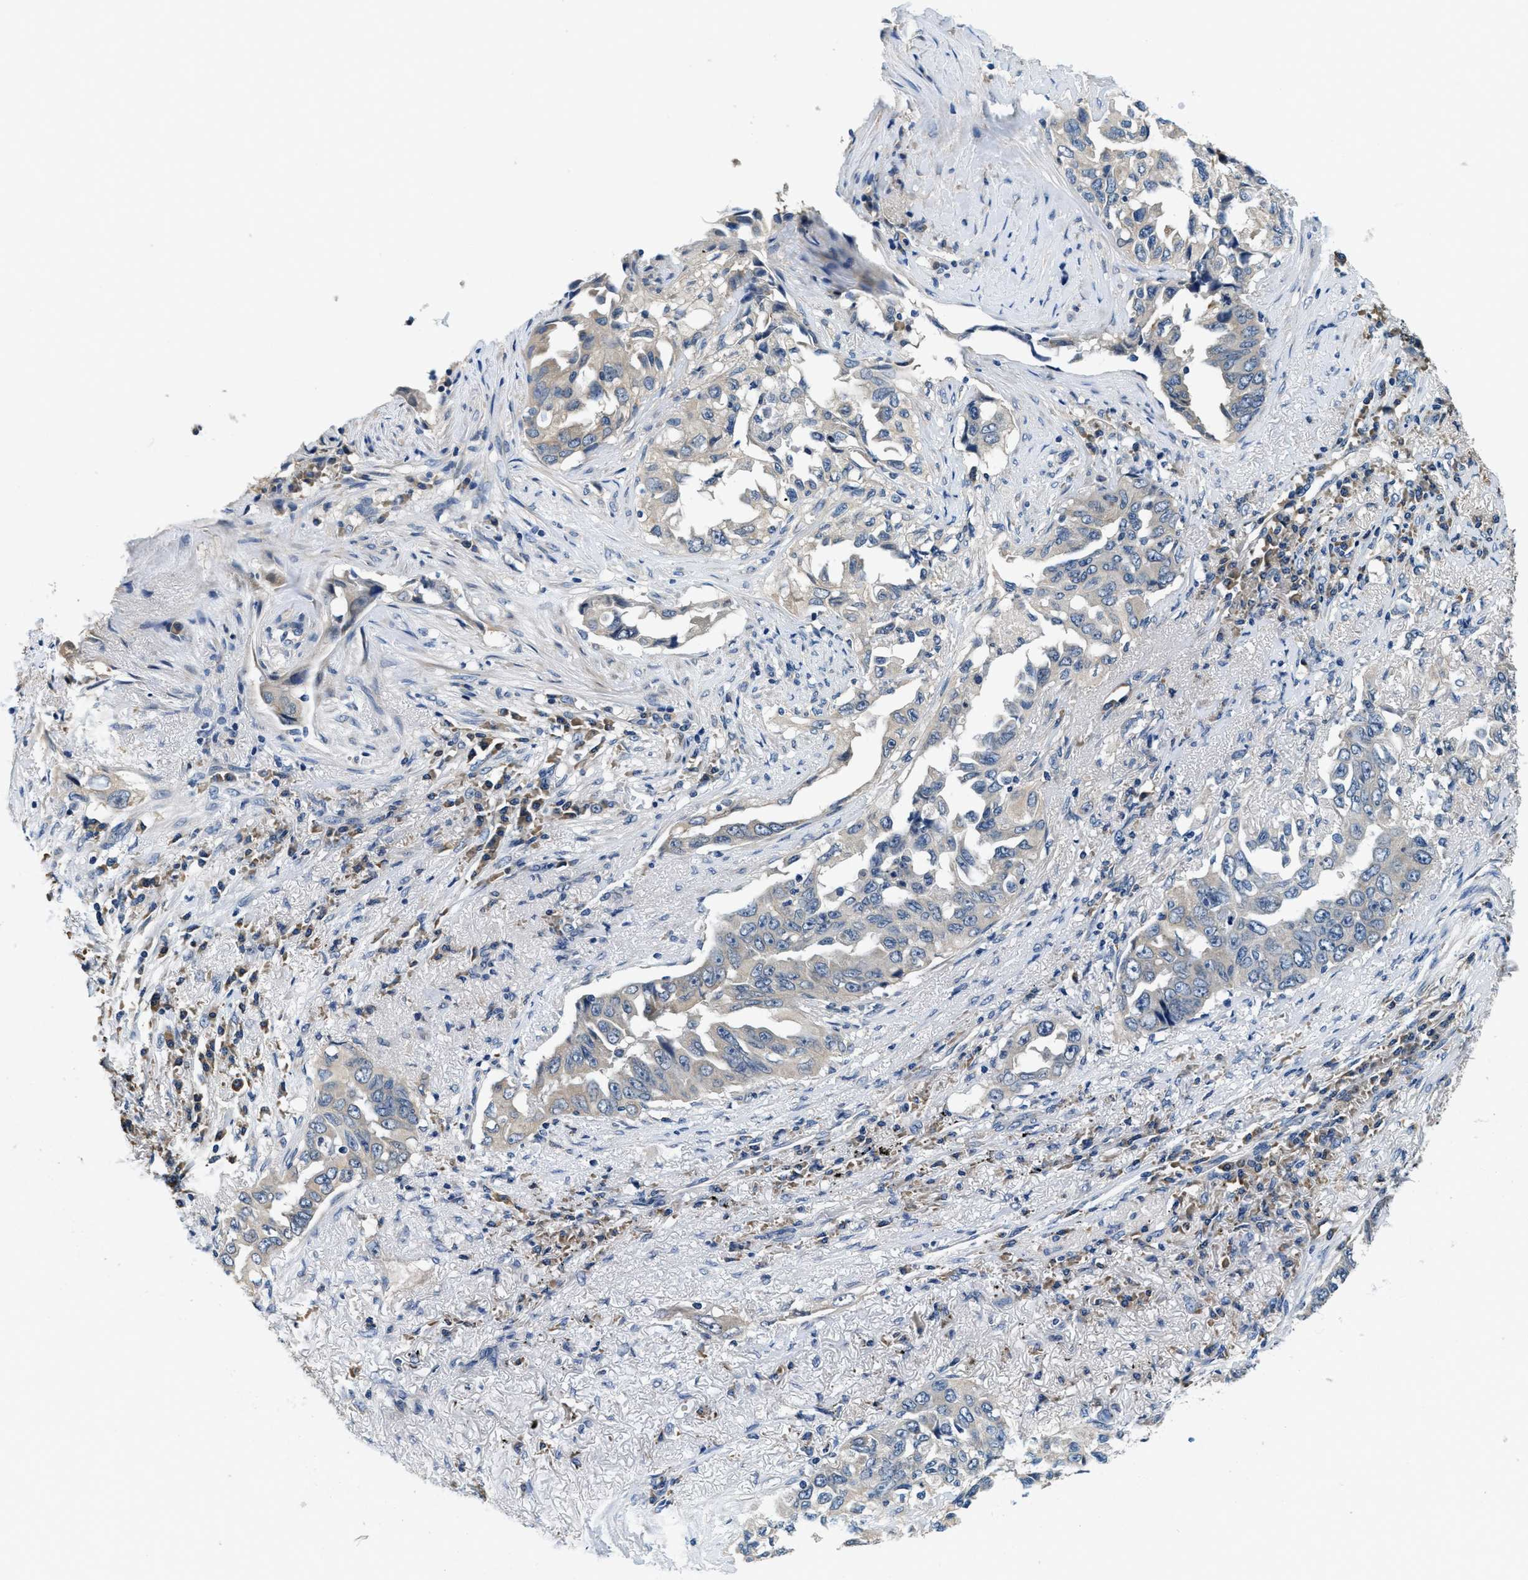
{"staining": {"intensity": "negative", "quantity": "none", "location": "none"}, "tissue": "lung cancer", "cell_type": "Tumor cells", "image_type": "cancer", "snomed": [{"axis": "morphology", "description": "Adenocarcinoma, NOS"}, {"axis": "topography", "description": "Lung"}], "caption": "IHC photomicrograph of lung cancer (adenocarcinoma) stained for a protein (brown), which demonstrates no staining in tumor cells.", "gene": "ALDH3A2", "patient": {"sex": "female", "age": 51}}